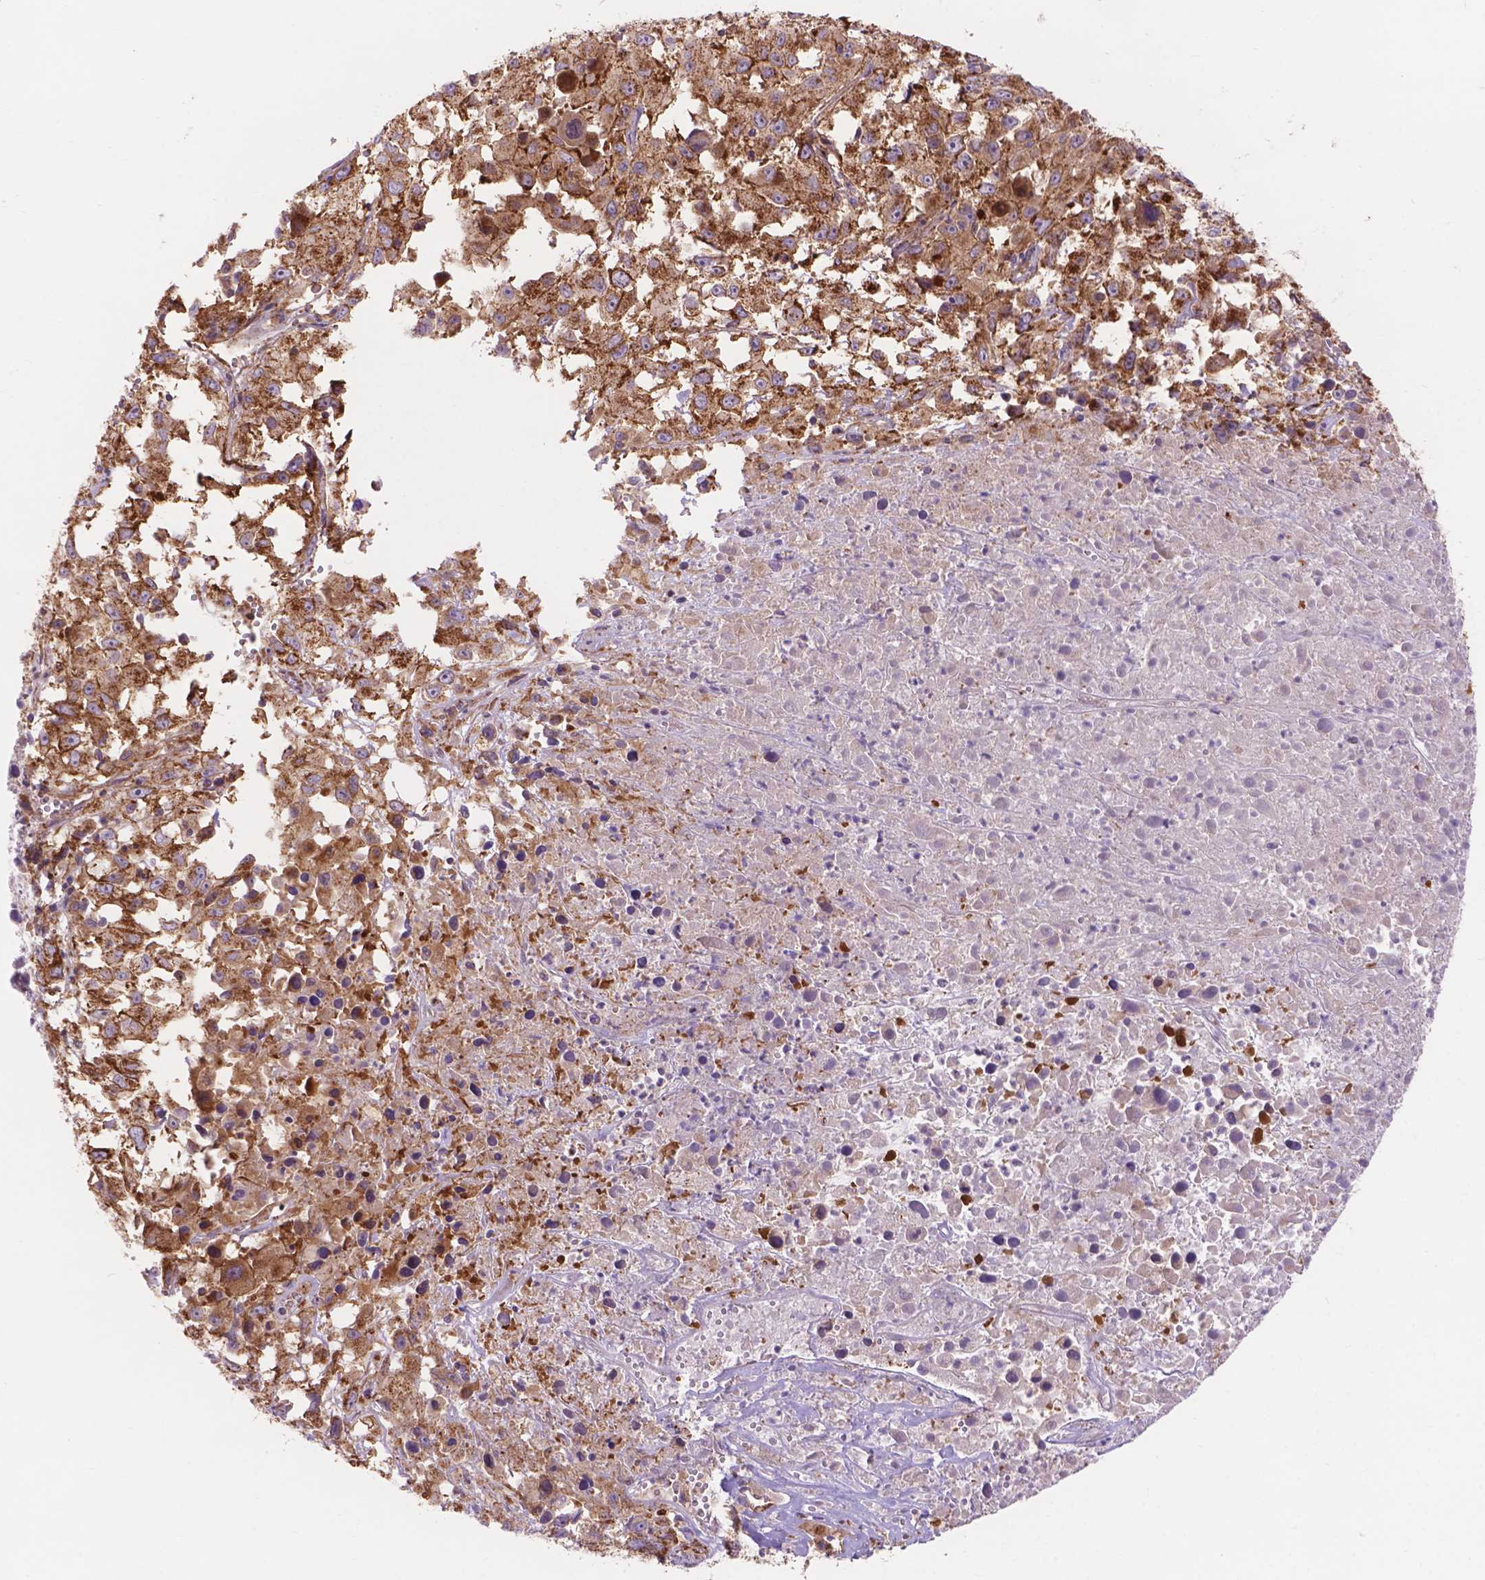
{"staining": {"intensity": "moderate", "quantity": ">75%", "location": "cytoplasmic/membranous"}, "tissue": "melanoma", "cell_type": "Tumor cells", "image_type": "cancer", "snomed": [{"axis": "morphology", "description": "Malignant melanoma, Metastatic site"}, {"axis": "topography", "description": "Soft tissue"}], "caption": "Malignant melanoma (metastatic site) was stained to show a protein in brown. There is medium levels of moderate cytoplasmic/membranous expression in approximately >75% of tumor cells.", "gene": "AK3", "patient": {"sex": "male", "age": 50}}